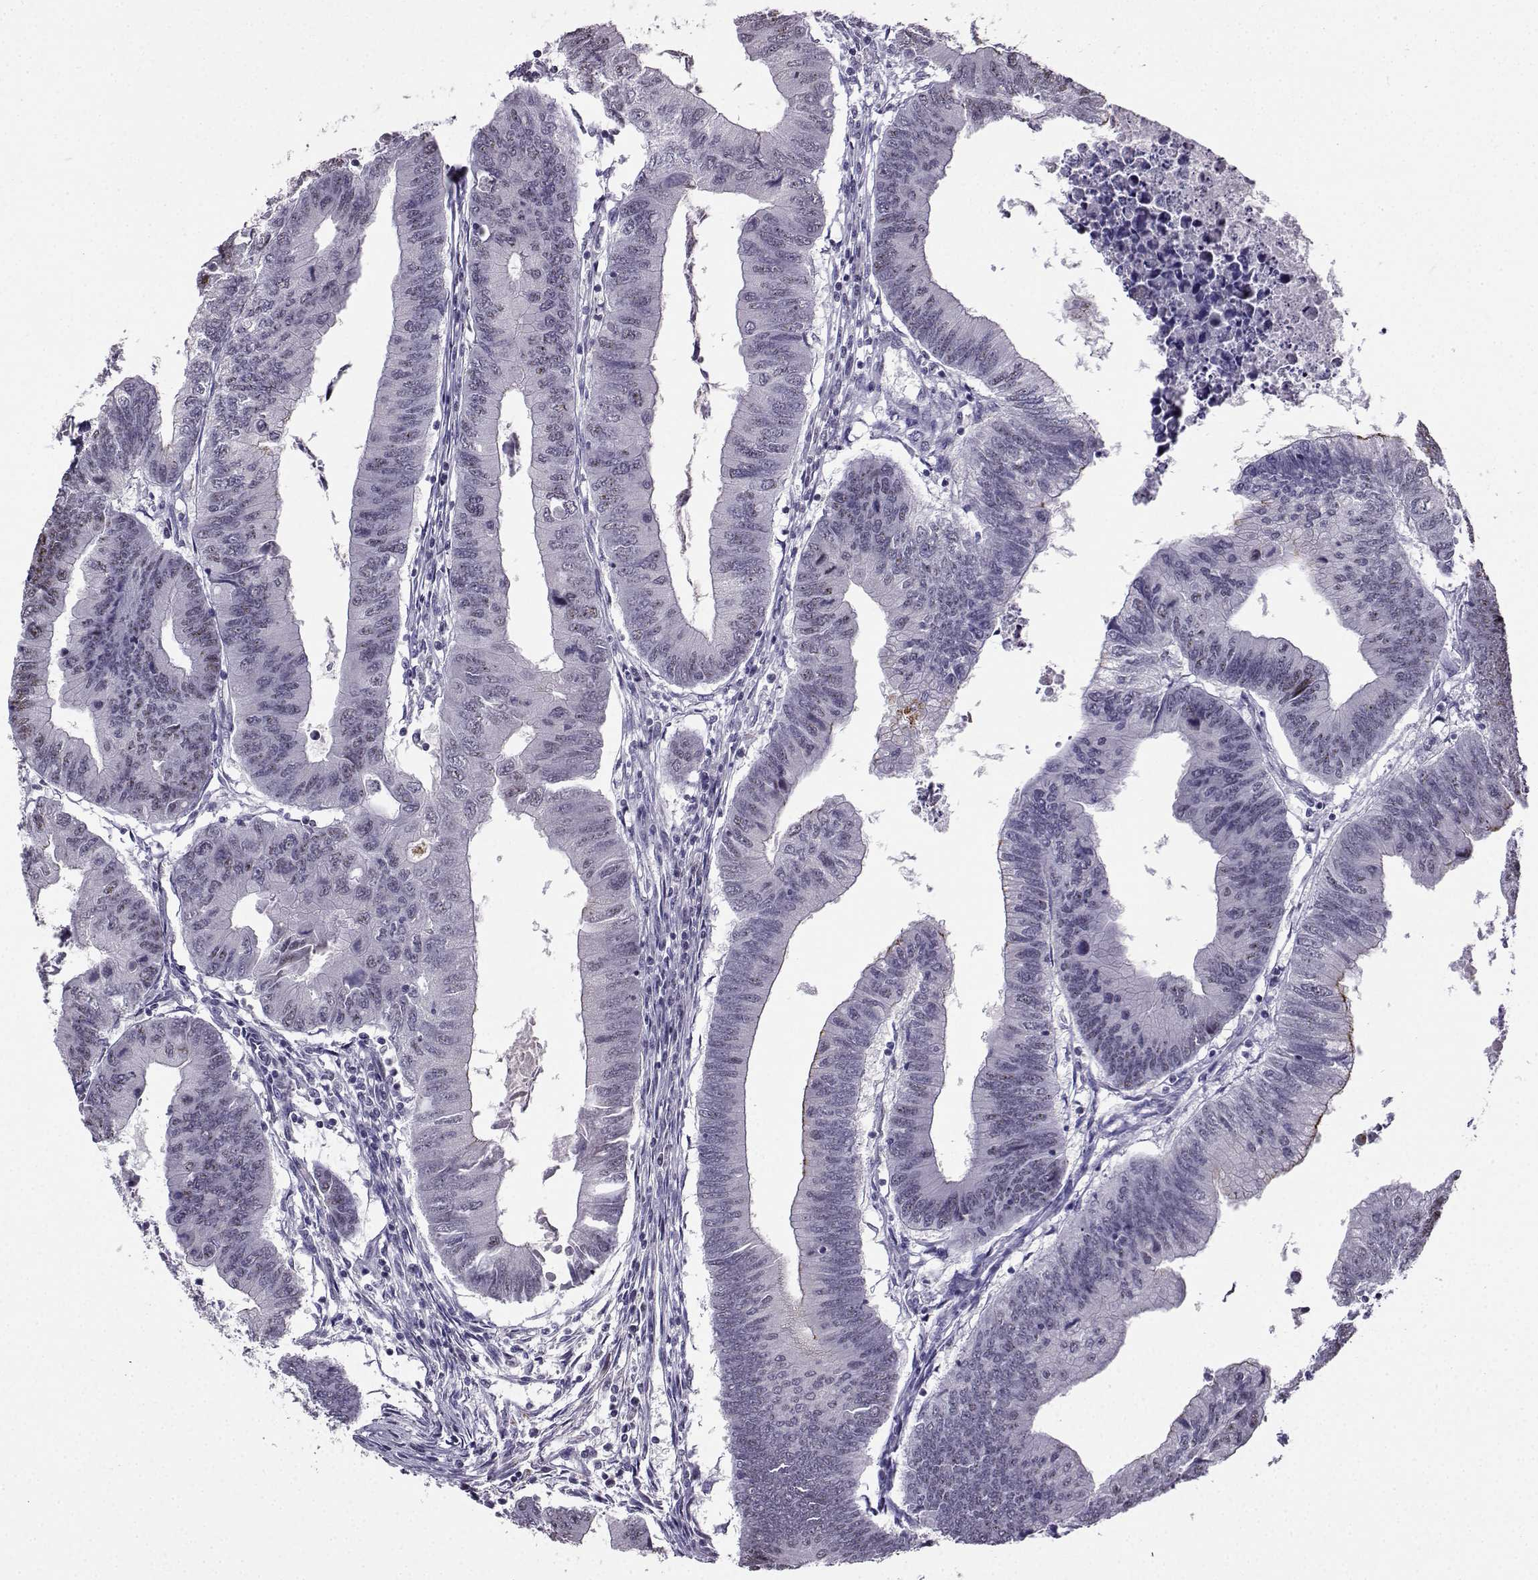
{"staining": {"intensity": "negative", "quantity": "none", "location": "none"}, "tissue": "colorectal cancer", "cell_type": "Tumor cells", "image_type": "cancer", "snomed": [{"axis": "morphology", "description": "Adenocarcinoma, NOS"}, {"axis": "topography", "description": "Colon"}], "caption": "Immunohistochemistry of human colorectal cancer (adenocarcinoma) demonstrates no staining in tumor cells.", "gene": "LRFN2", "patient": {"sex": "male", "age": 53}}